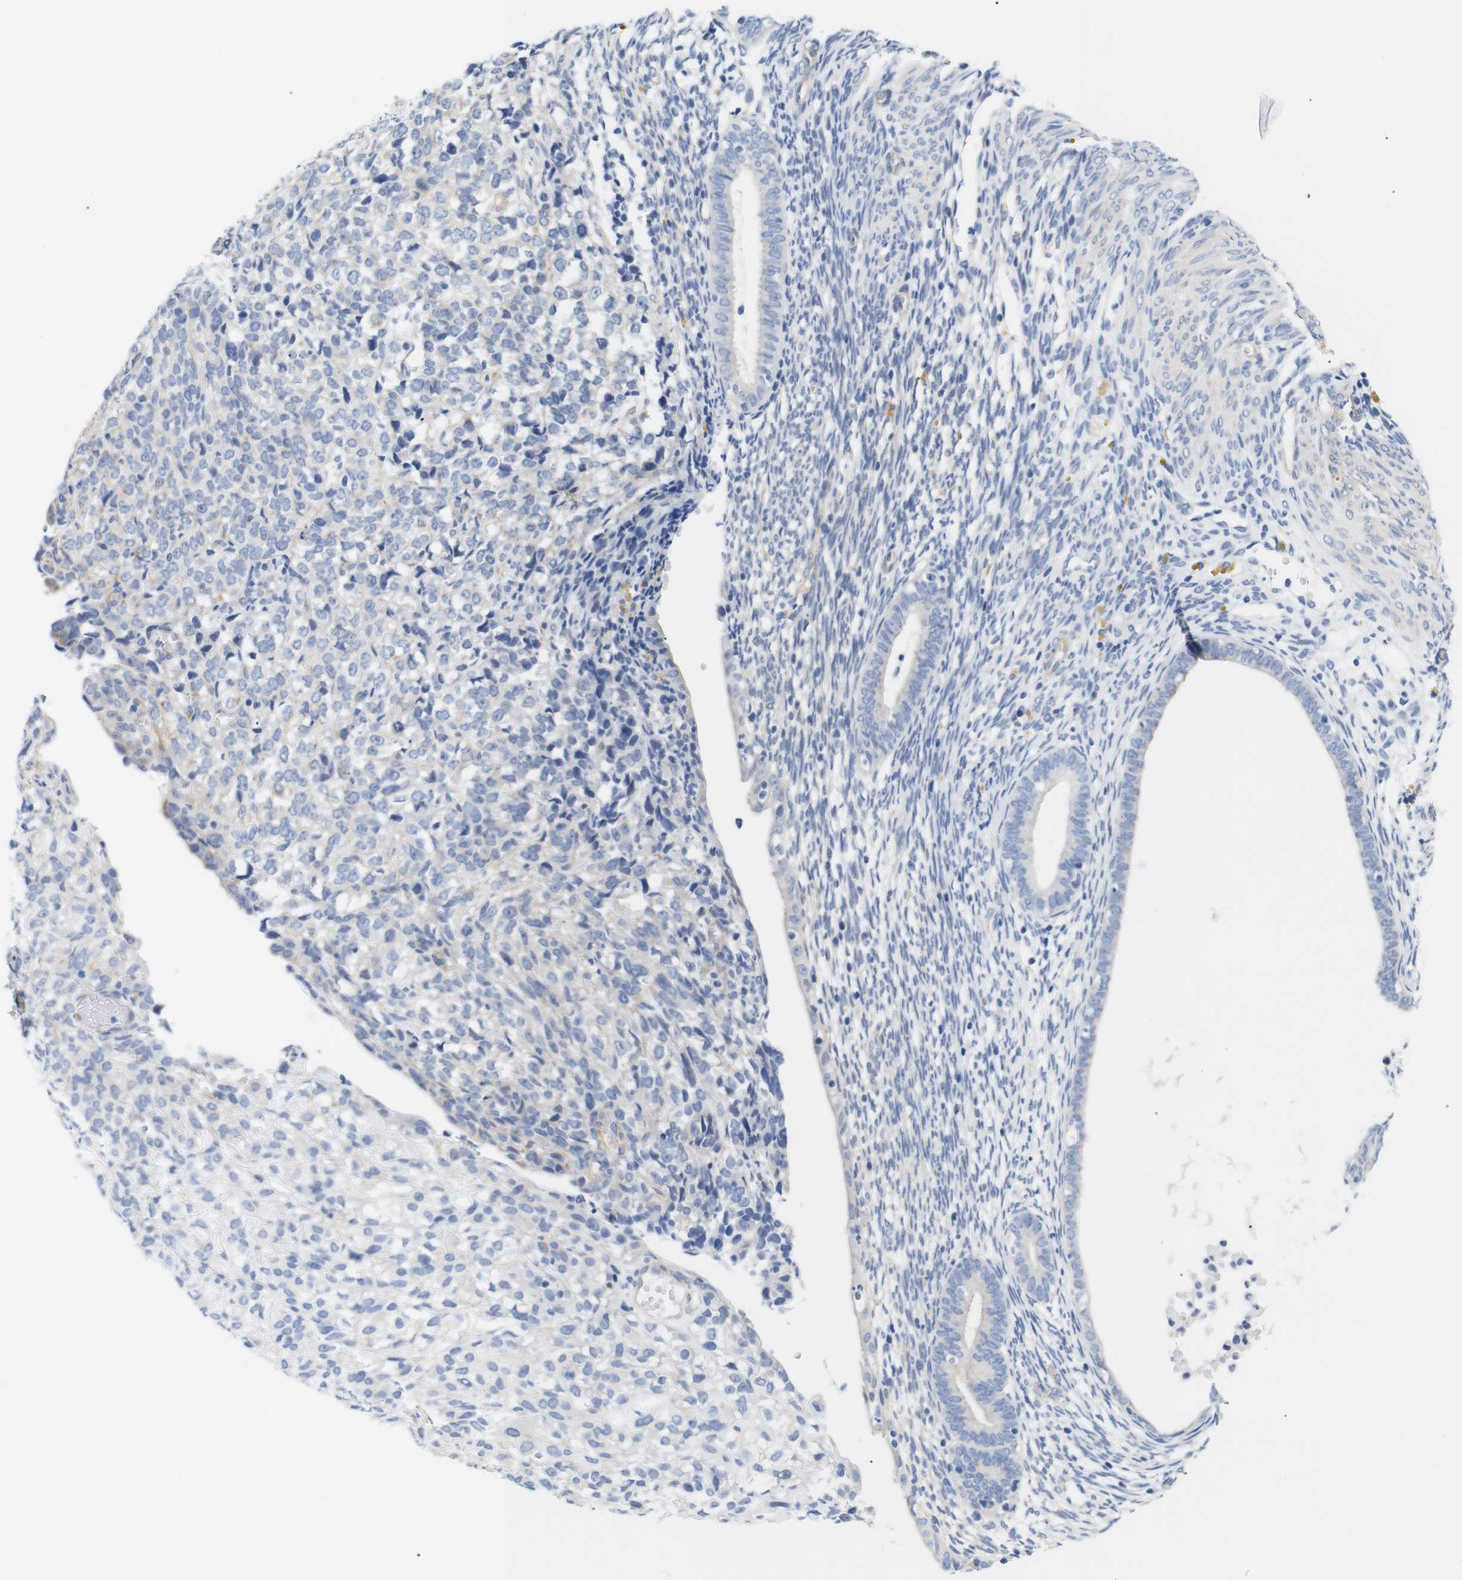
{"staining": {"intensity": "negative", "quantity": "none", "location": "none"}, "tissue": "endometrium", "cell_type": "Cells in endometrial stroma", "image_type": "normal", "snomed": [{"axis": "morphology", "description": "Normal tissue, NOS"}, {"axis": "morphology", "description": "Adenocarcinoma, NOS"}, {"axis": "topography", "description": "Endometrium"}, {"axis": "topography", "description": "Ovary"}], "caption": "A high-resolution histopathology image shows immunohistochemistry staining of benign endometrium, which demonstrates no significant positivity in cells in endometrial stroma.", "gene": "STMN3", "patient": {"sex": "female", "age": 68}}